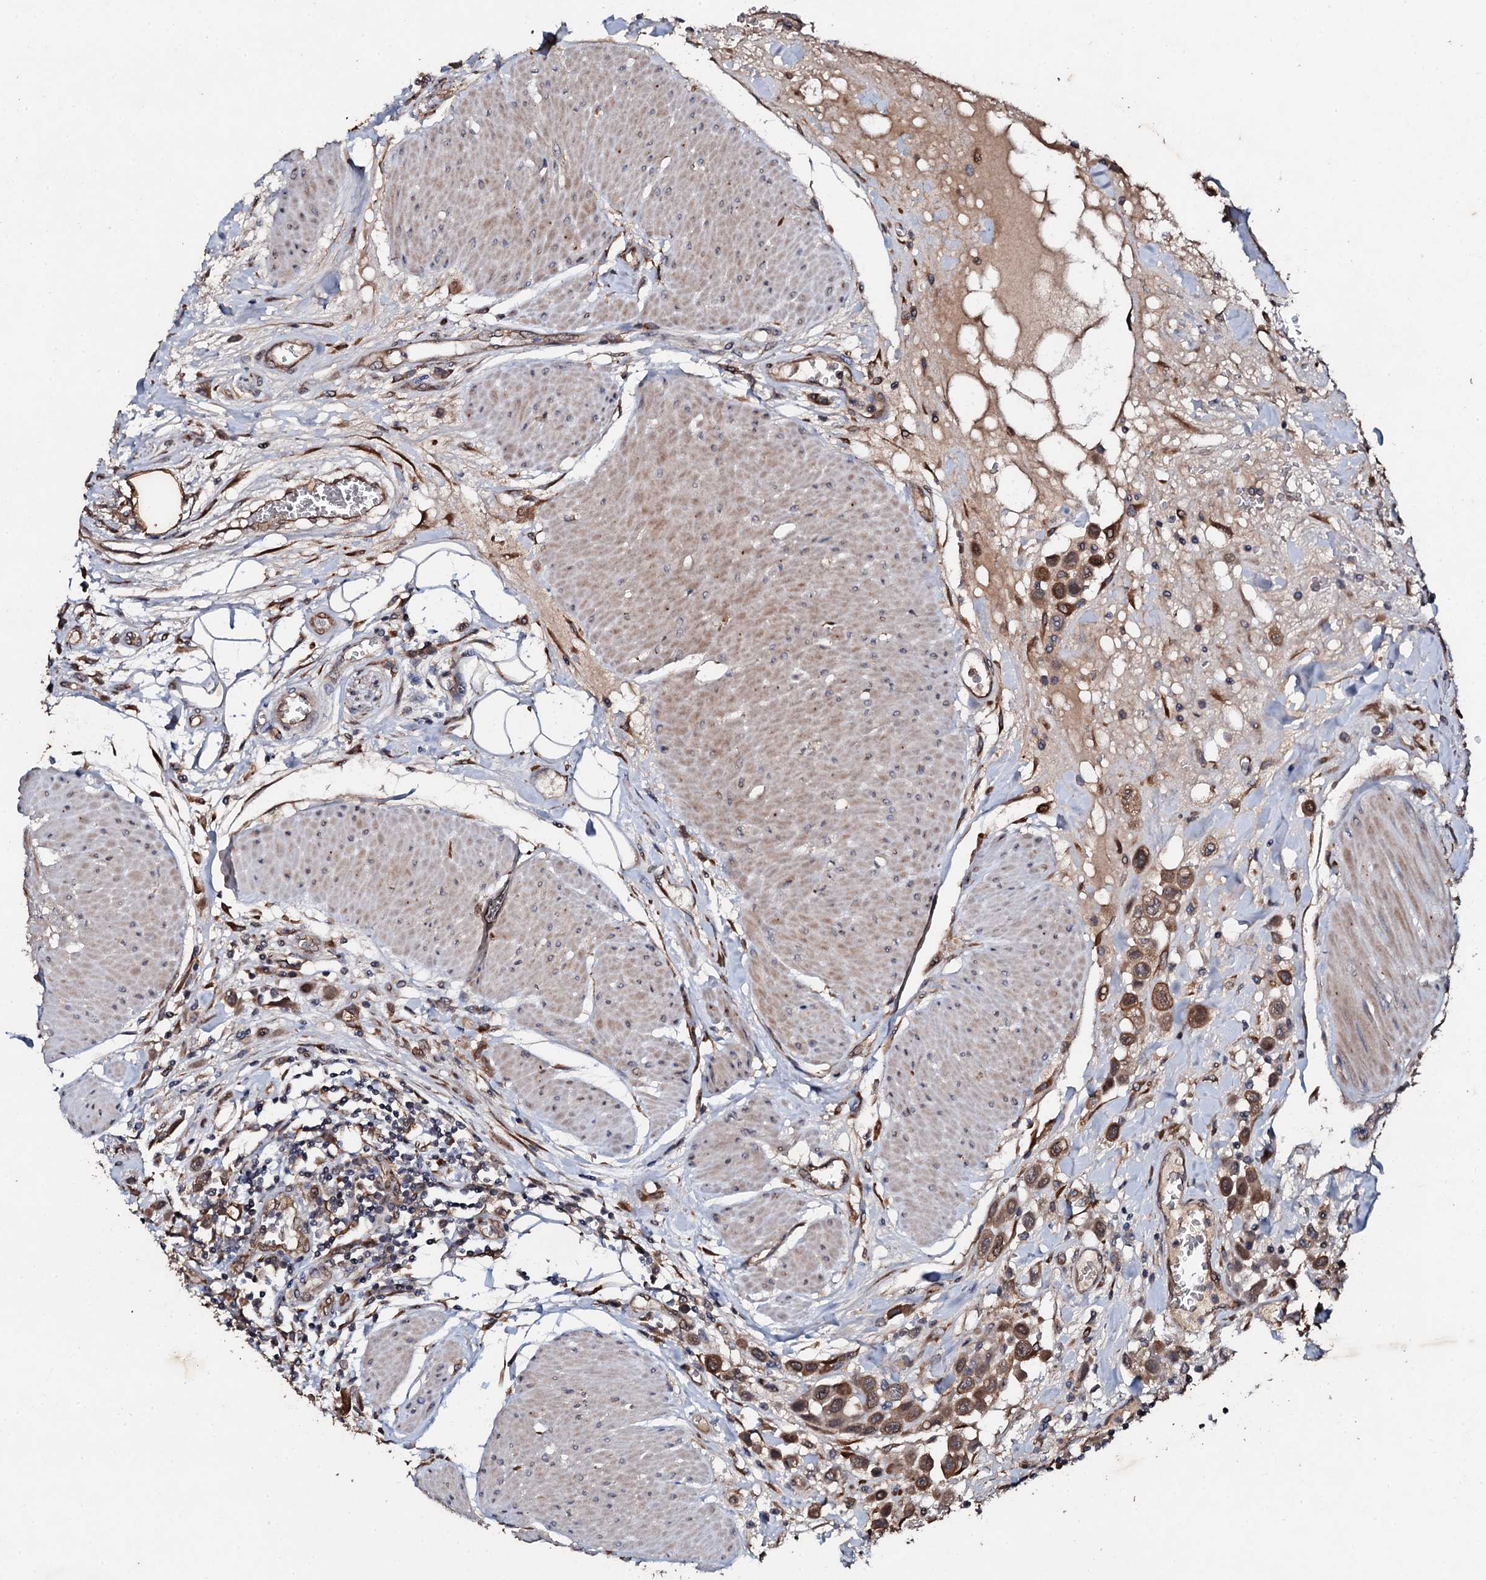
{"staining": {"intensity": "moderate", "quantity": ">75%", "location": "cytoplasmic/membranous,nuclear"}, "tissue": "urothelial cancer", "cell_type": "Tumor cells", "image_type": "cancer", "snomed": [{"axis": "morphology", "description": "Urothelial carcinoma, High grade"}, {"axis": "topography", "description": "Urinary bladder"}], "caption": "Immunohistochemistry (IHC) micrograph of neoplastic tissue: human urothelial cancer stained using IHC displays medium levels of moderate protein expression localized specifically in the cytoplasmic/membranous and nuclear of tumor cells, appearing as a cytoplasmic/membranous and nuclear brown color.", "gene": "ADAMTS10", "patient": {"sex": "male", "age": 50}}